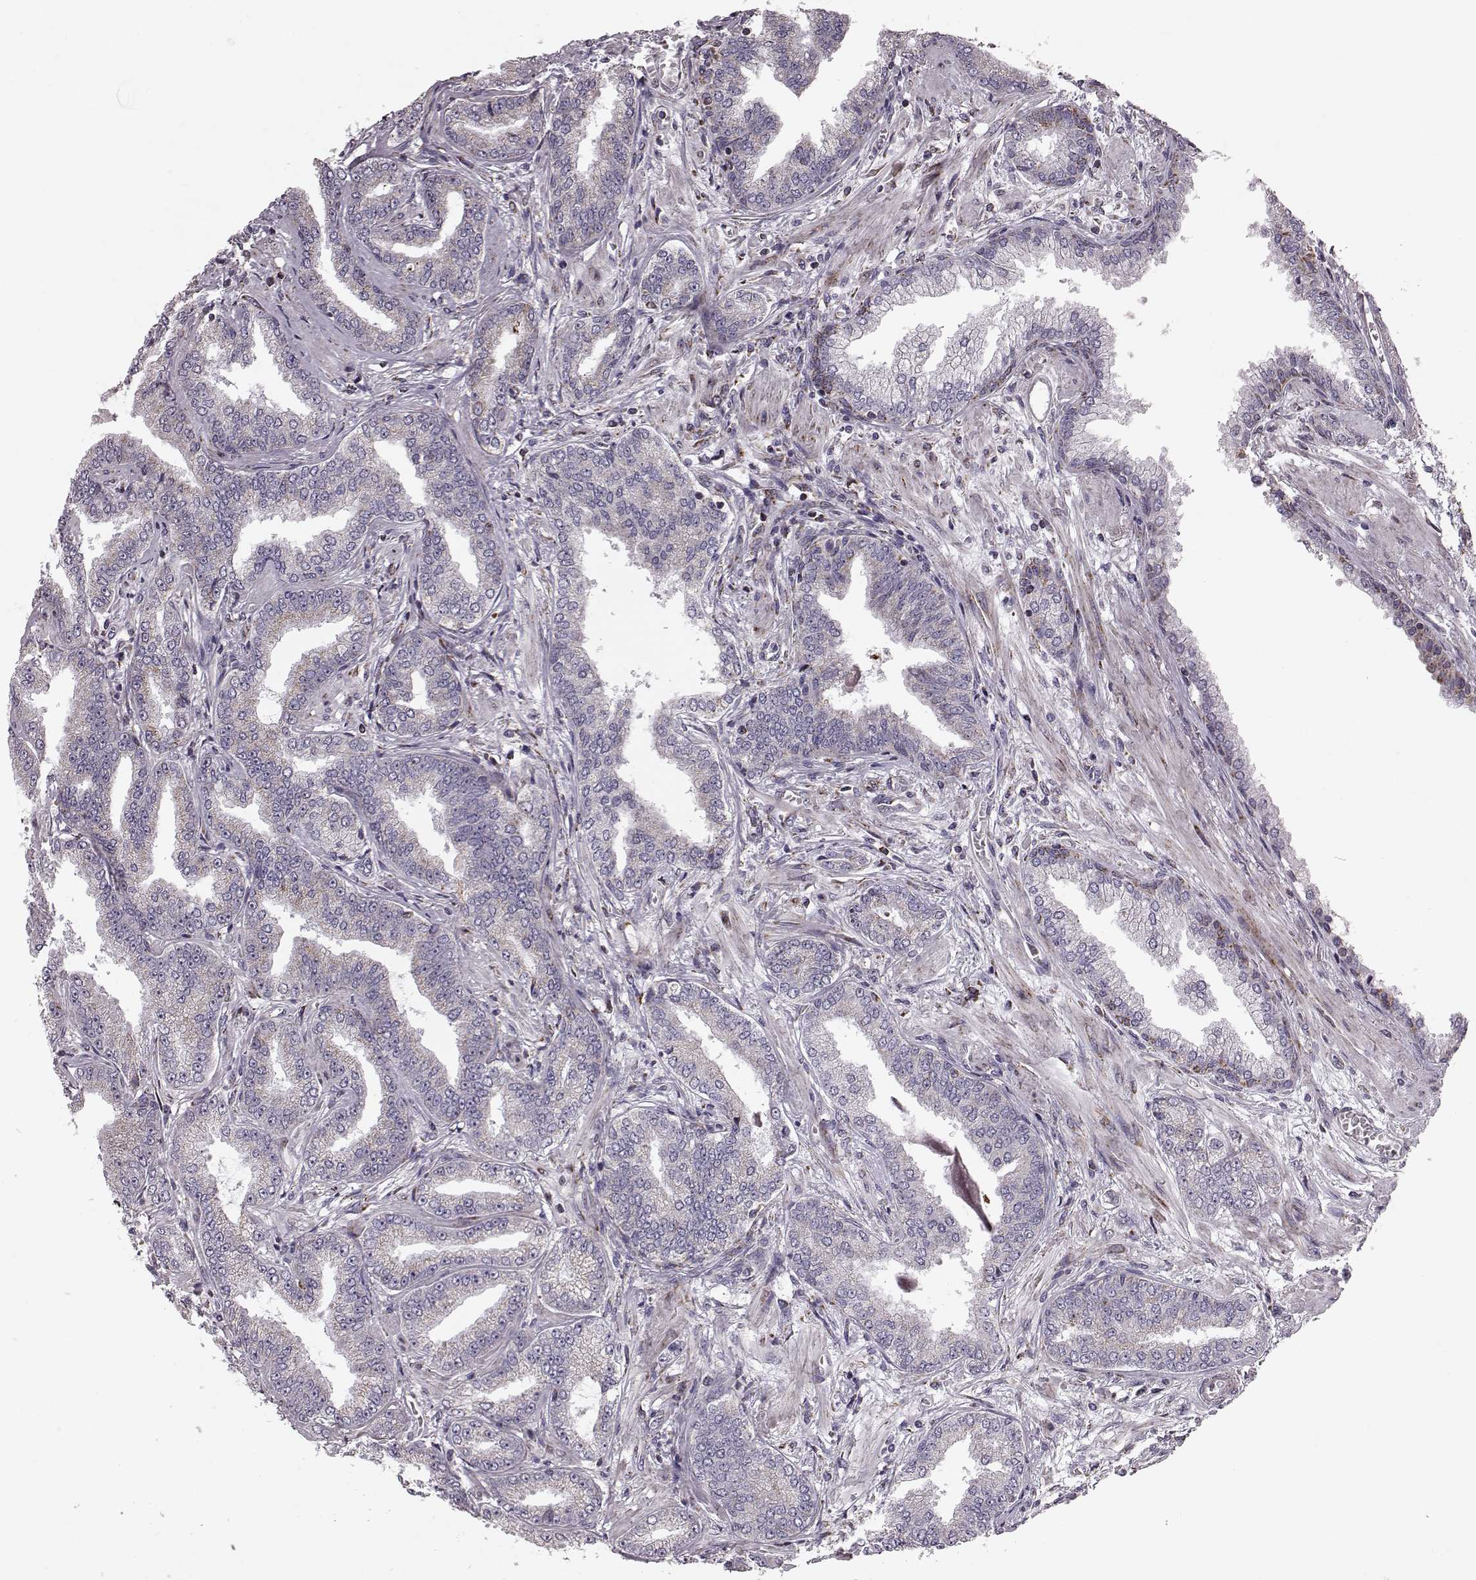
{"staining": {"intensity": "weak", "quantity": "<25%", "location": "cytoplasmic/membranous"}, "tissue": "prostate cancer", "cell_type": "Tumor cells", "image_type": "cancer", "snomed": [{"axis": "morphology", "description": "Adenocarcinoma, Low grade"}, {"axis": "topography", "description": "Prostate"}], "caption": "Protein analysis of adenocarcinoma (low-grade) (prostate) displays no significant positivity in tumor cells. (Brightfield microscopy of DAB (3,3'-diaminobenzidine) IHC at high magnification).", "gene": "ATP5MF", "patient": {"sex": "male", "age": 55}}